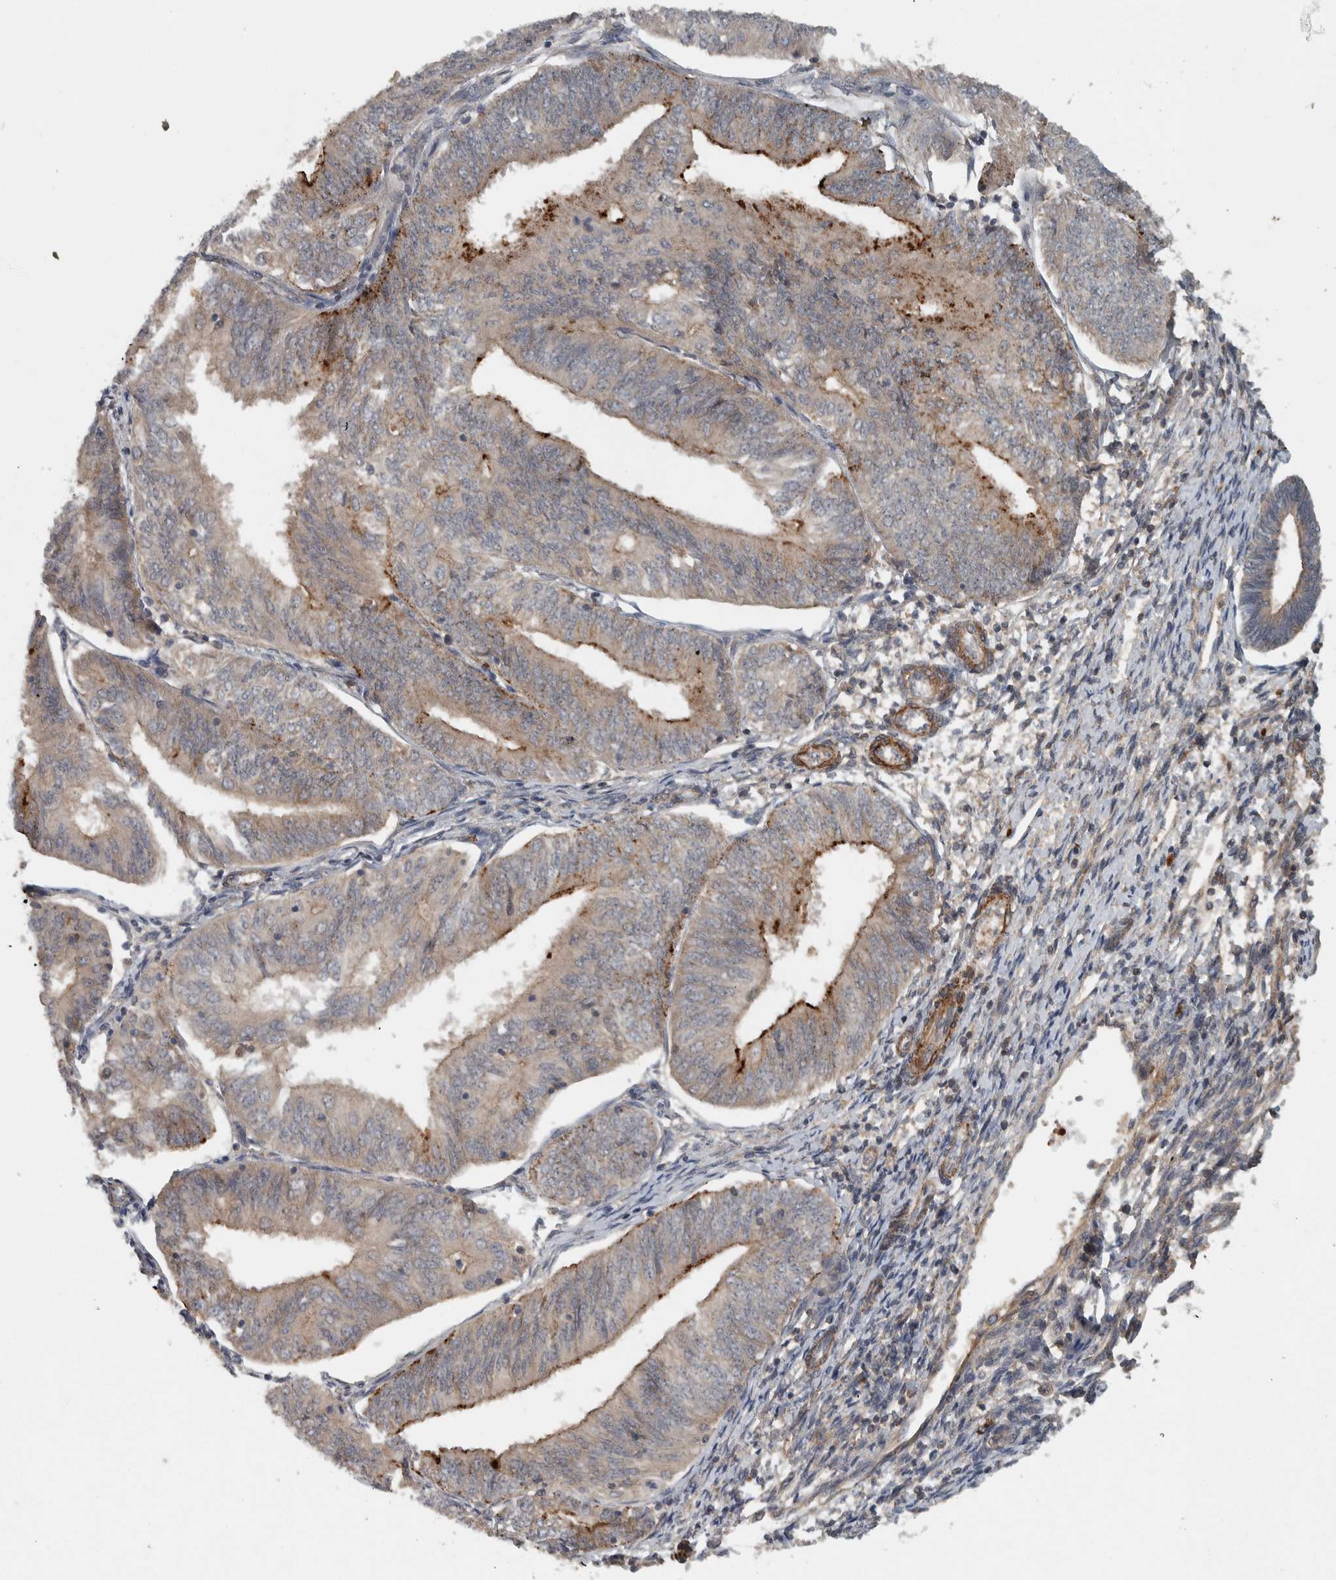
{"staining": {"intensity": "weak", "quantity": ">75%", "location": "cytoplasmic/membranous"}, "tissue": "endometrial cancer", "cell_type": "Tumor cells", "image_type": "cancer", "snomed": [{"axis": "morphology", "description": "Adenocarcinoma, NOS"}, {"axis": "topography", "description": "Endometrium"}], "caption": "Human endometrial cancer stained with a brown dye displays weak cytoplasmic/membranous positive positivity in about >75% of tumor cells.", "gene": "LBHD1", "patient": {"sex": "female", "age": 58}}